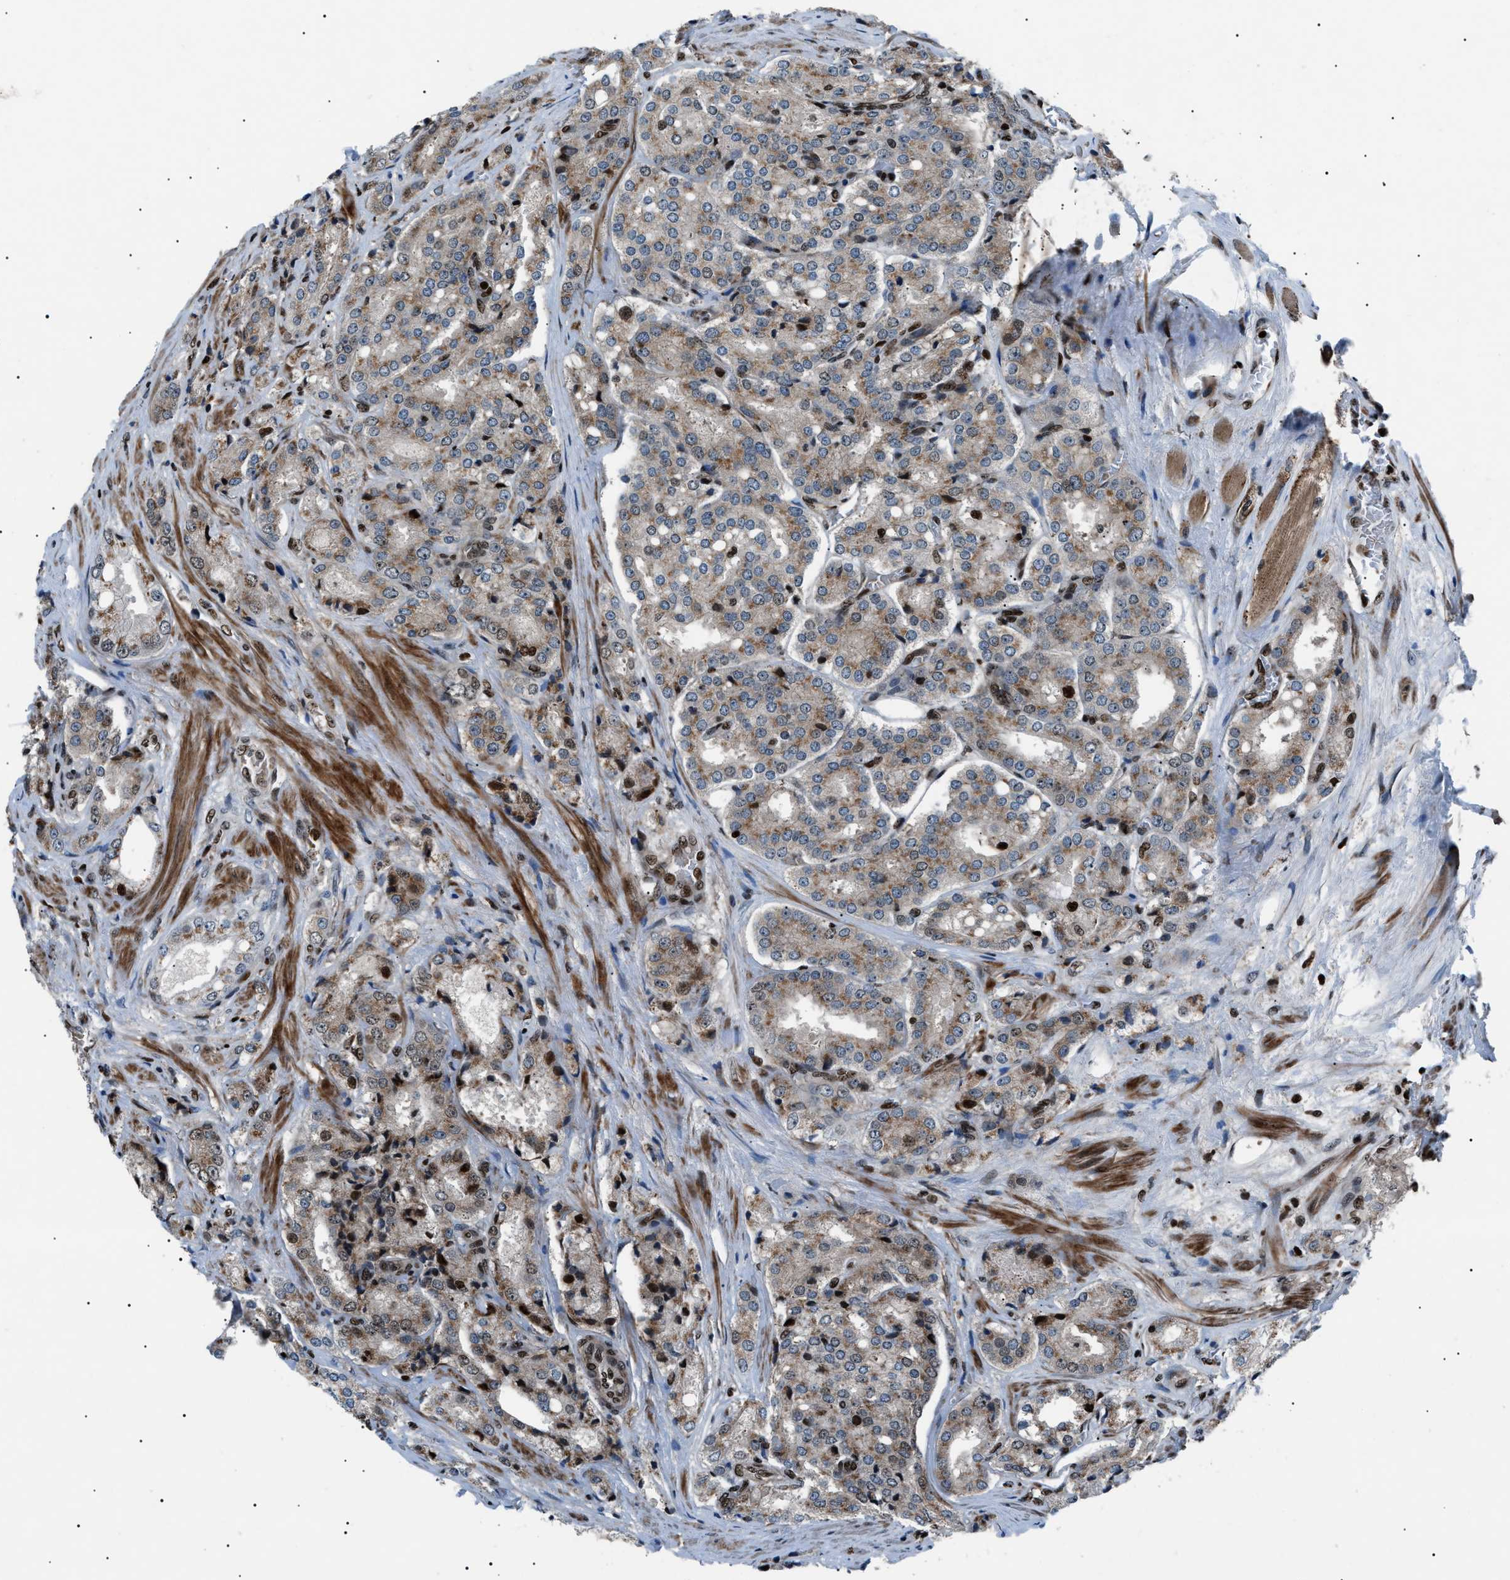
{"staining": {"intensity": "moderate", "quantity": ">75%", "location": "cytoplasmic/membranous"}, "tissue": "prostate cancer", "cell_type": "Tumor cells", "image_type": "cancer", "snomed": [{"axis": "morphology", "description": "Adenocarcinoma, High grade"}, {"axis": "topography", "description": "Prostate"}], "caption": "Brown immunohistochemical staining in human prostate cancer (high-grade adenocarcinoma) demonstrates moderate cytoplasmic/membranous staining in about >75% of tumor cells. (DAB (3,3'-diaminobenzidine) IHC, brown staining for protein, blue staining for nuclei).", "gene": "PRKX", "patient": {"sex": "male", "age": 65}}